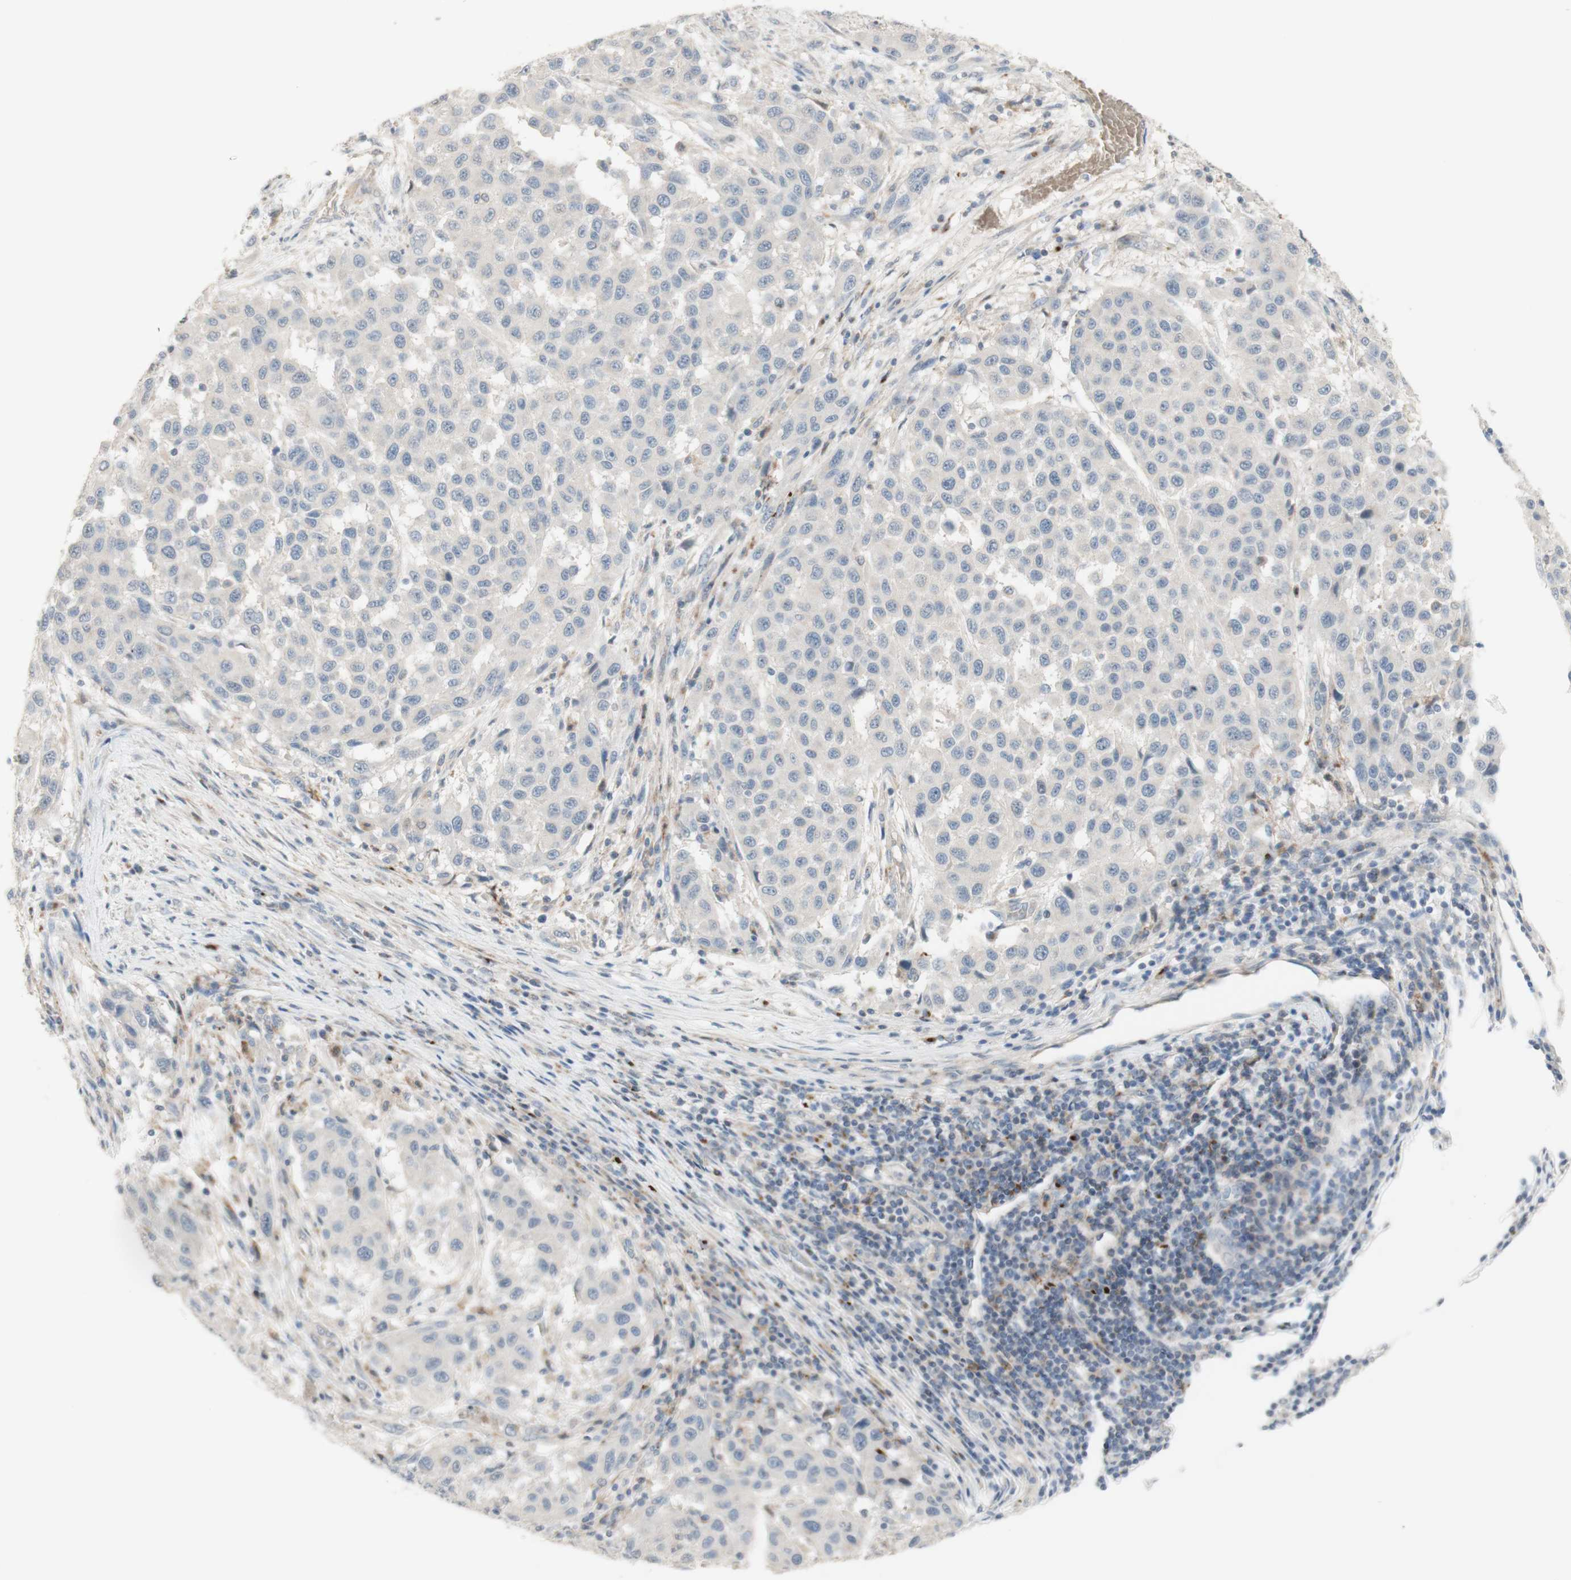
{"staining": {"intensity": "negative", "quantity": "none", "location": "none"}, "tissue": "melanoma", "cell_type": "Tumor cells", "image_type": "cancer", "snomed": [{"axis": "morphology", "description": "Malignant melanoma, Metastatic site"}, {"axis": "topography", "description": "Lymph node"}], "caption": "This is a histopathology image of immunohistochemistry (IHC) staining of melanoma, which shows no positivity in tumor cells.", "gene": "MANEA", "patient": {"sex": "male", "age": 61}}